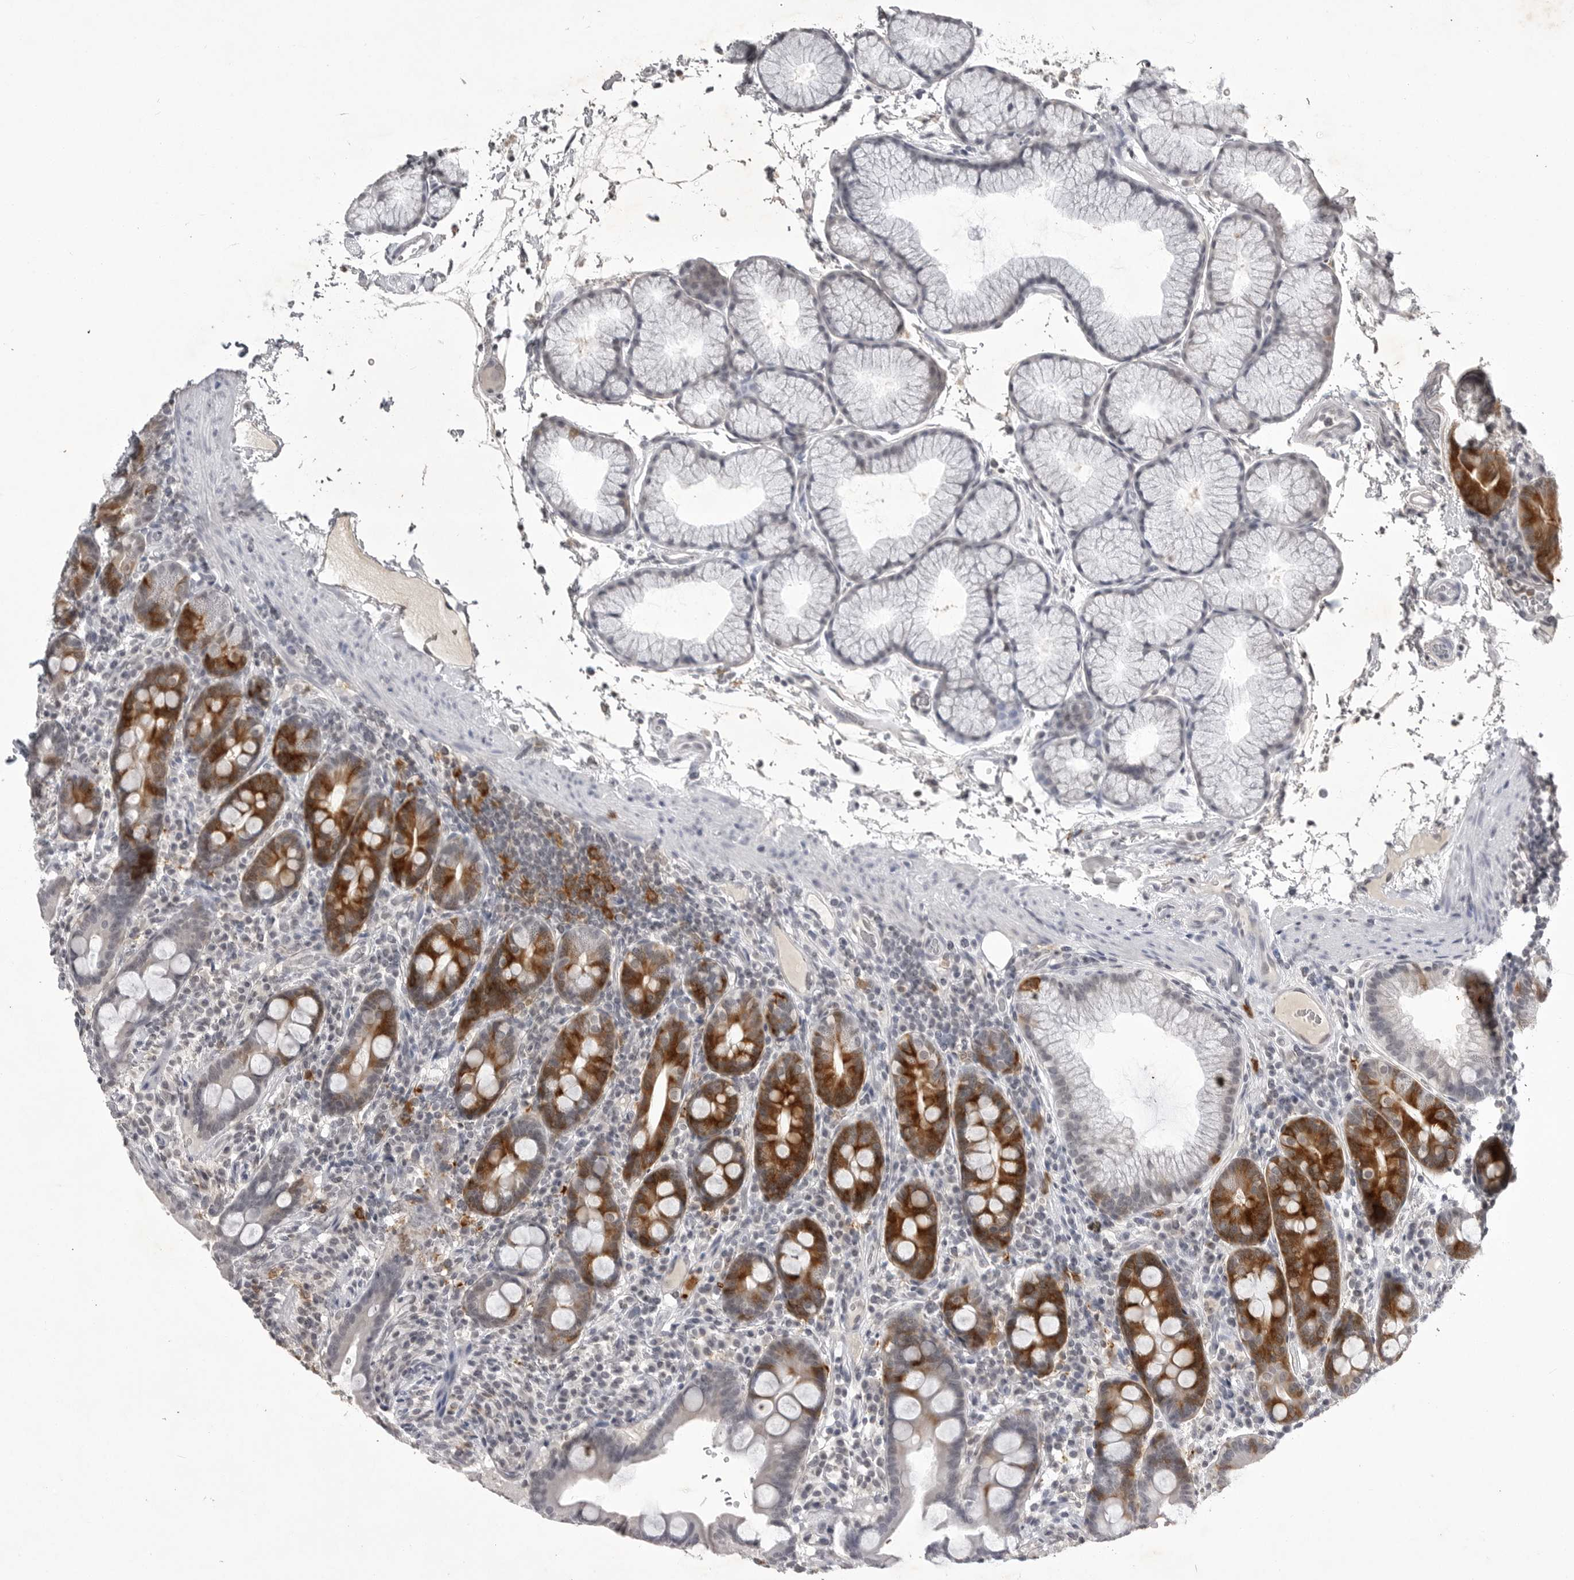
{"staining": {"intensity": "strong", "quantity": "25%-75%", "location": "cytoplasmic/membranous"}, "tissue": "duodenum", "cell_type": "Glandular cells", "image_type": "normal", "snomed": [{"axis": "morphology", "description": "Normal tissue, NOS"}, {"axis": "topography", "description": "Duodenum"}], "caption": "DAB (3,3'-diaminobenzidine) immunohistochemical staining of unremarkable human duodenum displays strong cytoplasmic/membranous protein expression in about 25%-75% of glandular cells.", "gene": "RRM1", "patient": {"sex": "male", "age": 54}}